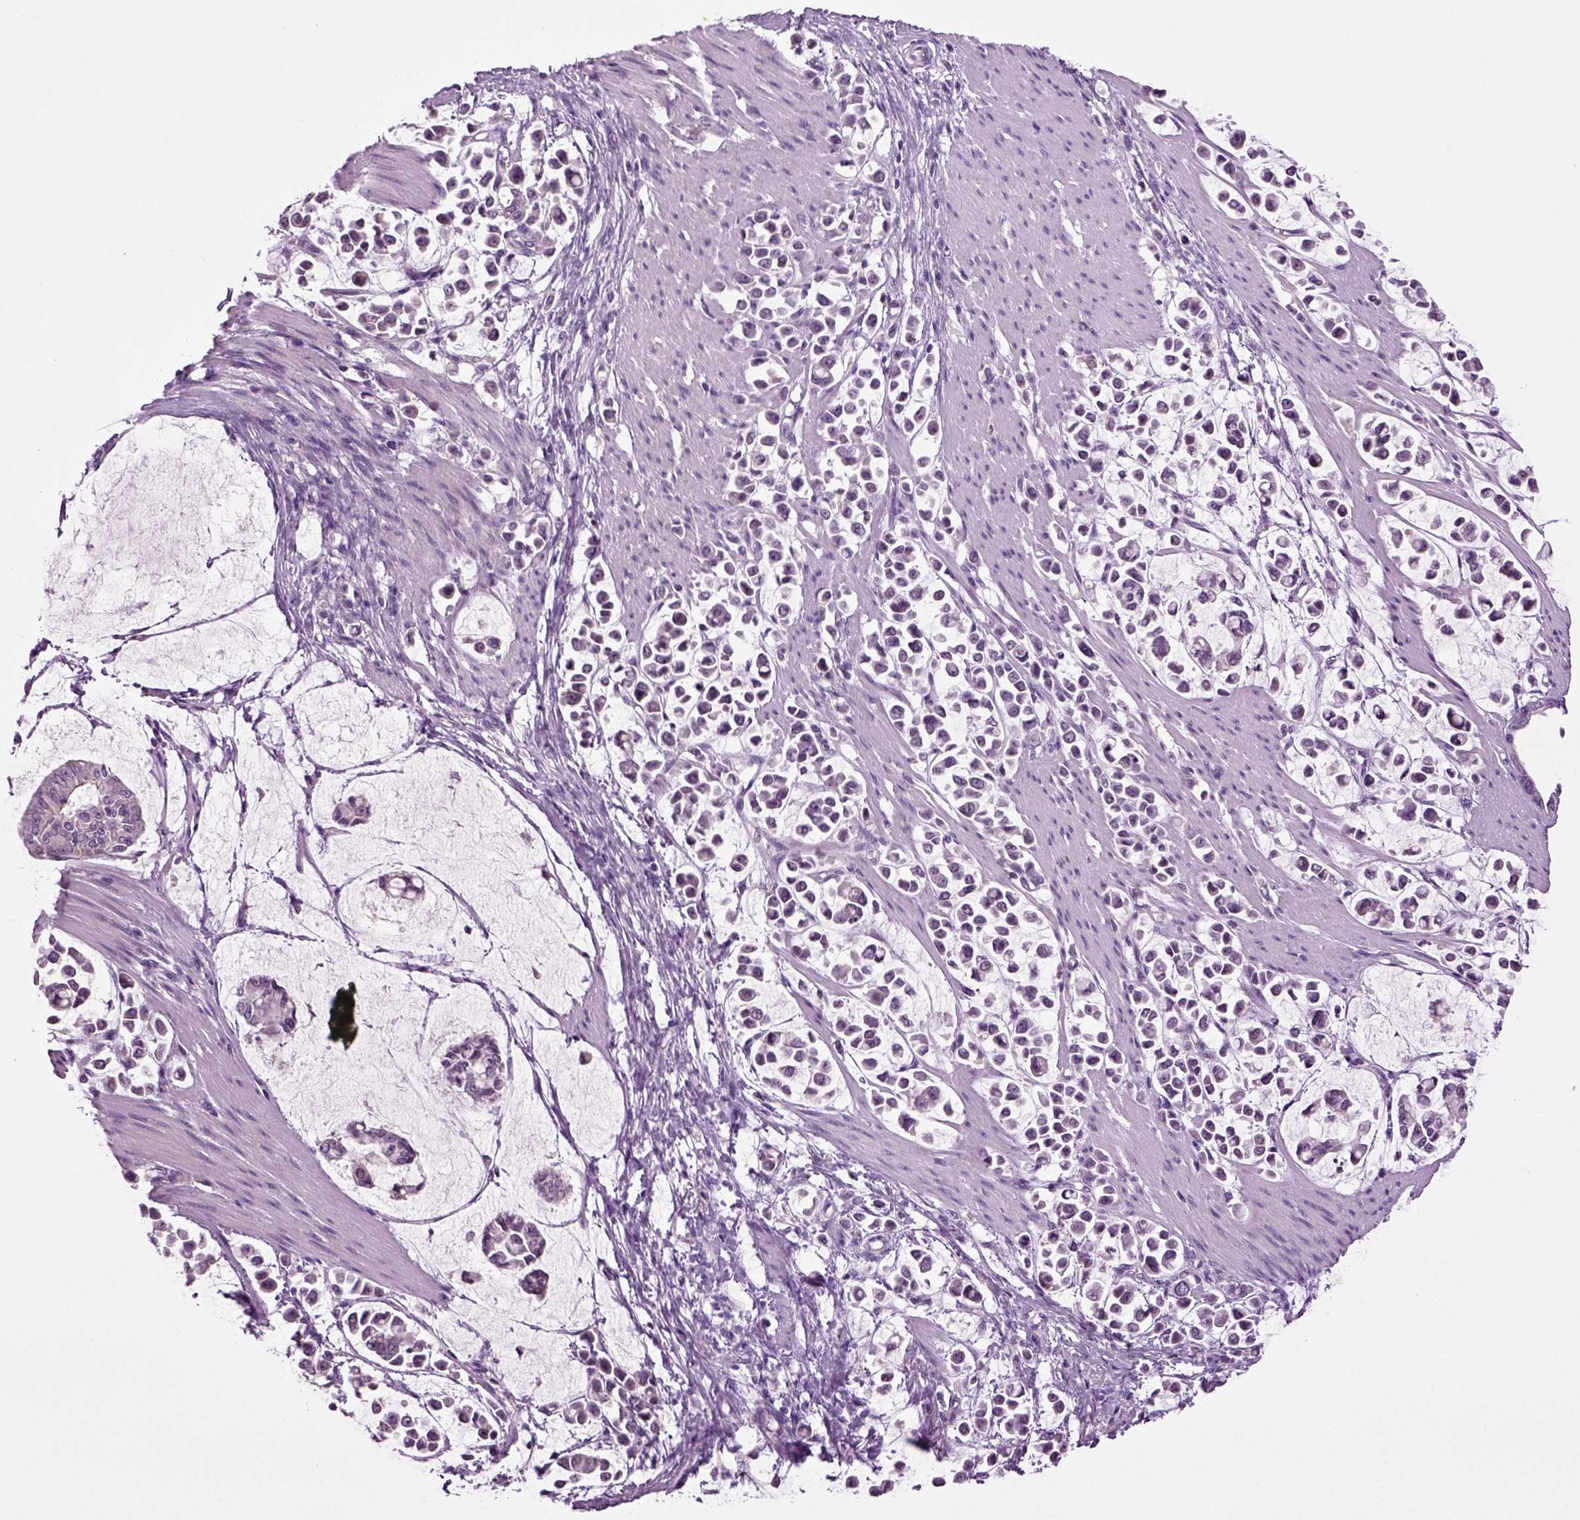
{"staining": {"intensity": "negative", "quantity": "none", "location": "none"}, "tissue": "stomach cancer", "cell_type": "Tumor cells", "image_type": "cancer", "snomed": [{"axis": "morphology", "description": "Adenocarcinoma, NOS"}, {"axis": "topography", "description": "Stomach"}], "caption": "Stomach cancer (adenocarcinoma) stained for a protein using IHC shows no expression tumor cells.", "gene": "FGF11", "patient": {"sex": "male", "age": 82}}